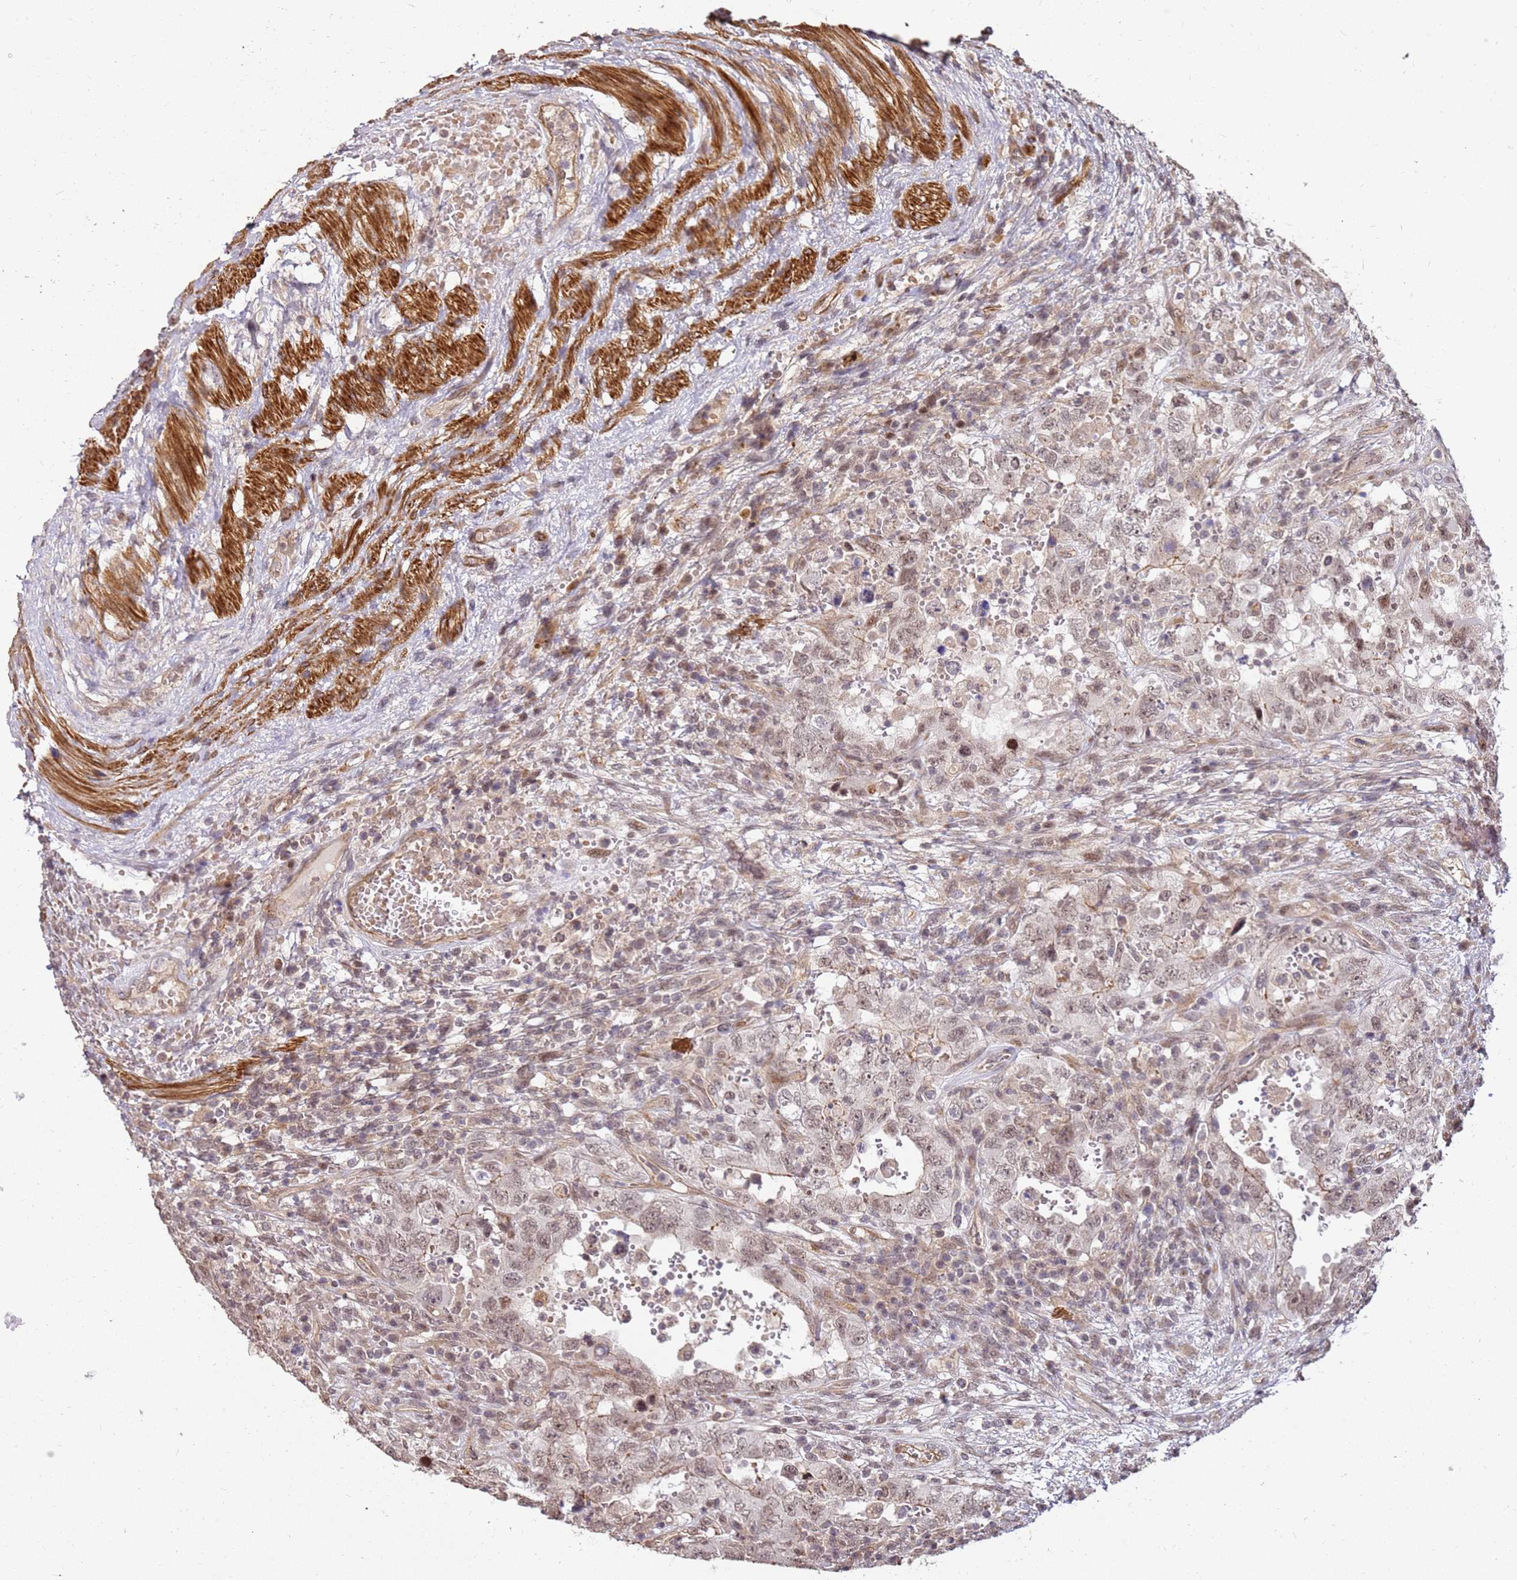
{"staining": {"intensity": "weak", "quantity": ">75%", "location": "nuclear"}, "tissue": "testis cancer", "cell_type": "Tumor cells", "image_type": "cancer", "snomed": [{"axis": "morphology", "description": "Carcinoma, Embryonal, NOS"}, {"axis": "topography", "description": "Testis"}], "caption": "Embryonal carcinoma (testis) was stained to show a protein in brown. There is low levels of weak nuclear staining in about >75% of tumor cells.", "gene": "ST18", "patient": {"sex": "male", "age": 26}}